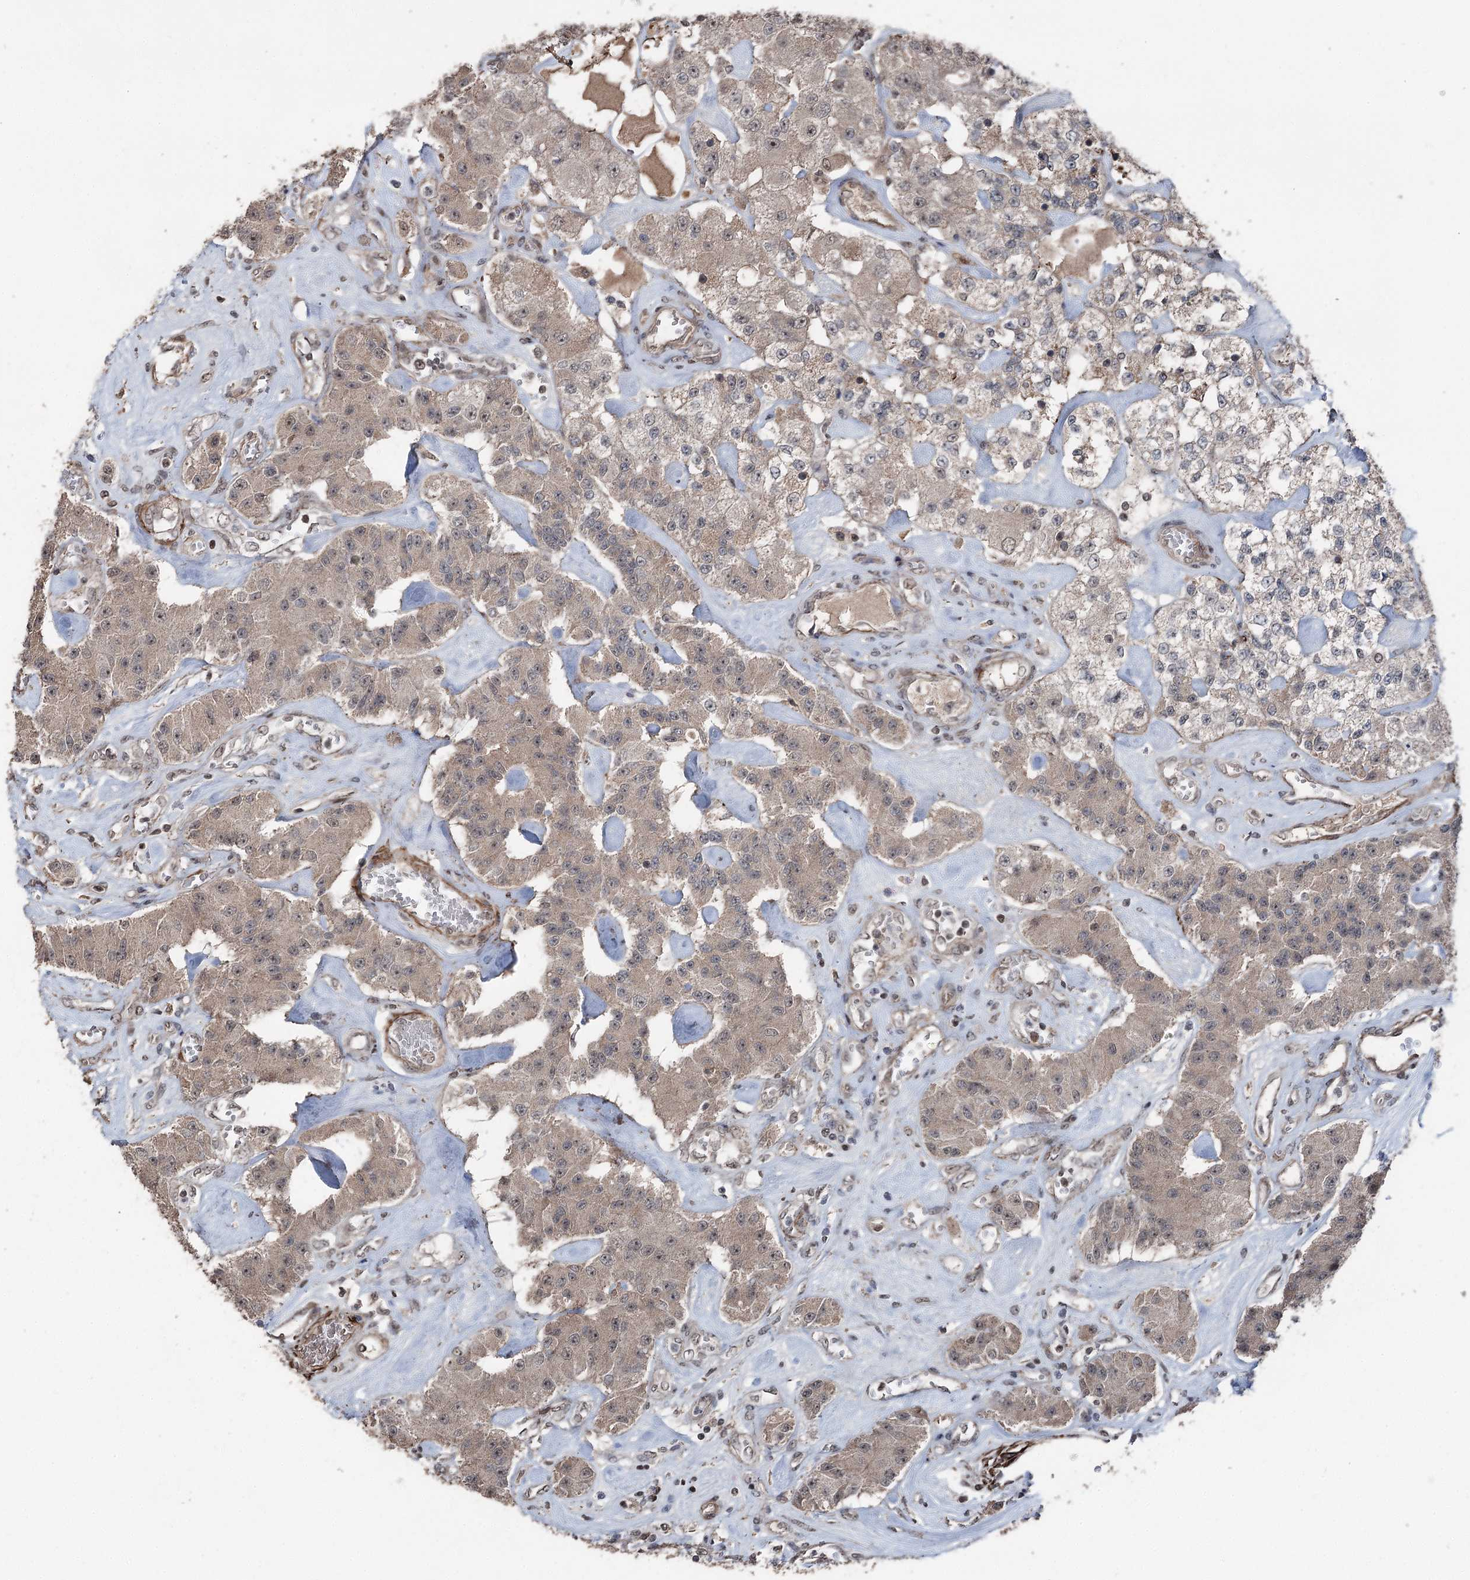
{"staining": {"intensity": "weak", "quantity": "25%-75%", "location": "cytoplasmic/membranous"}, "tissue": "carcinoid", "cell_type": "Tumor cells", "image_type": "cancer", "snomed": [{"axis": "morphology", "description": "Carcinoid, malignant, NOS"}, {"axis": "topography", "description": "Pancreas"}], "caption": "DAB immunohistochemical staining of human carcinoid (malignant) demonstrates weak cytoplasmic/membranous protein positivity in approximately 25%-75% of tumor cells. (DAB = brown stain, brightfield microscopy at high magnification).", "gene": "CCDC82", "patient": {"sex": "male", "age": 41}}